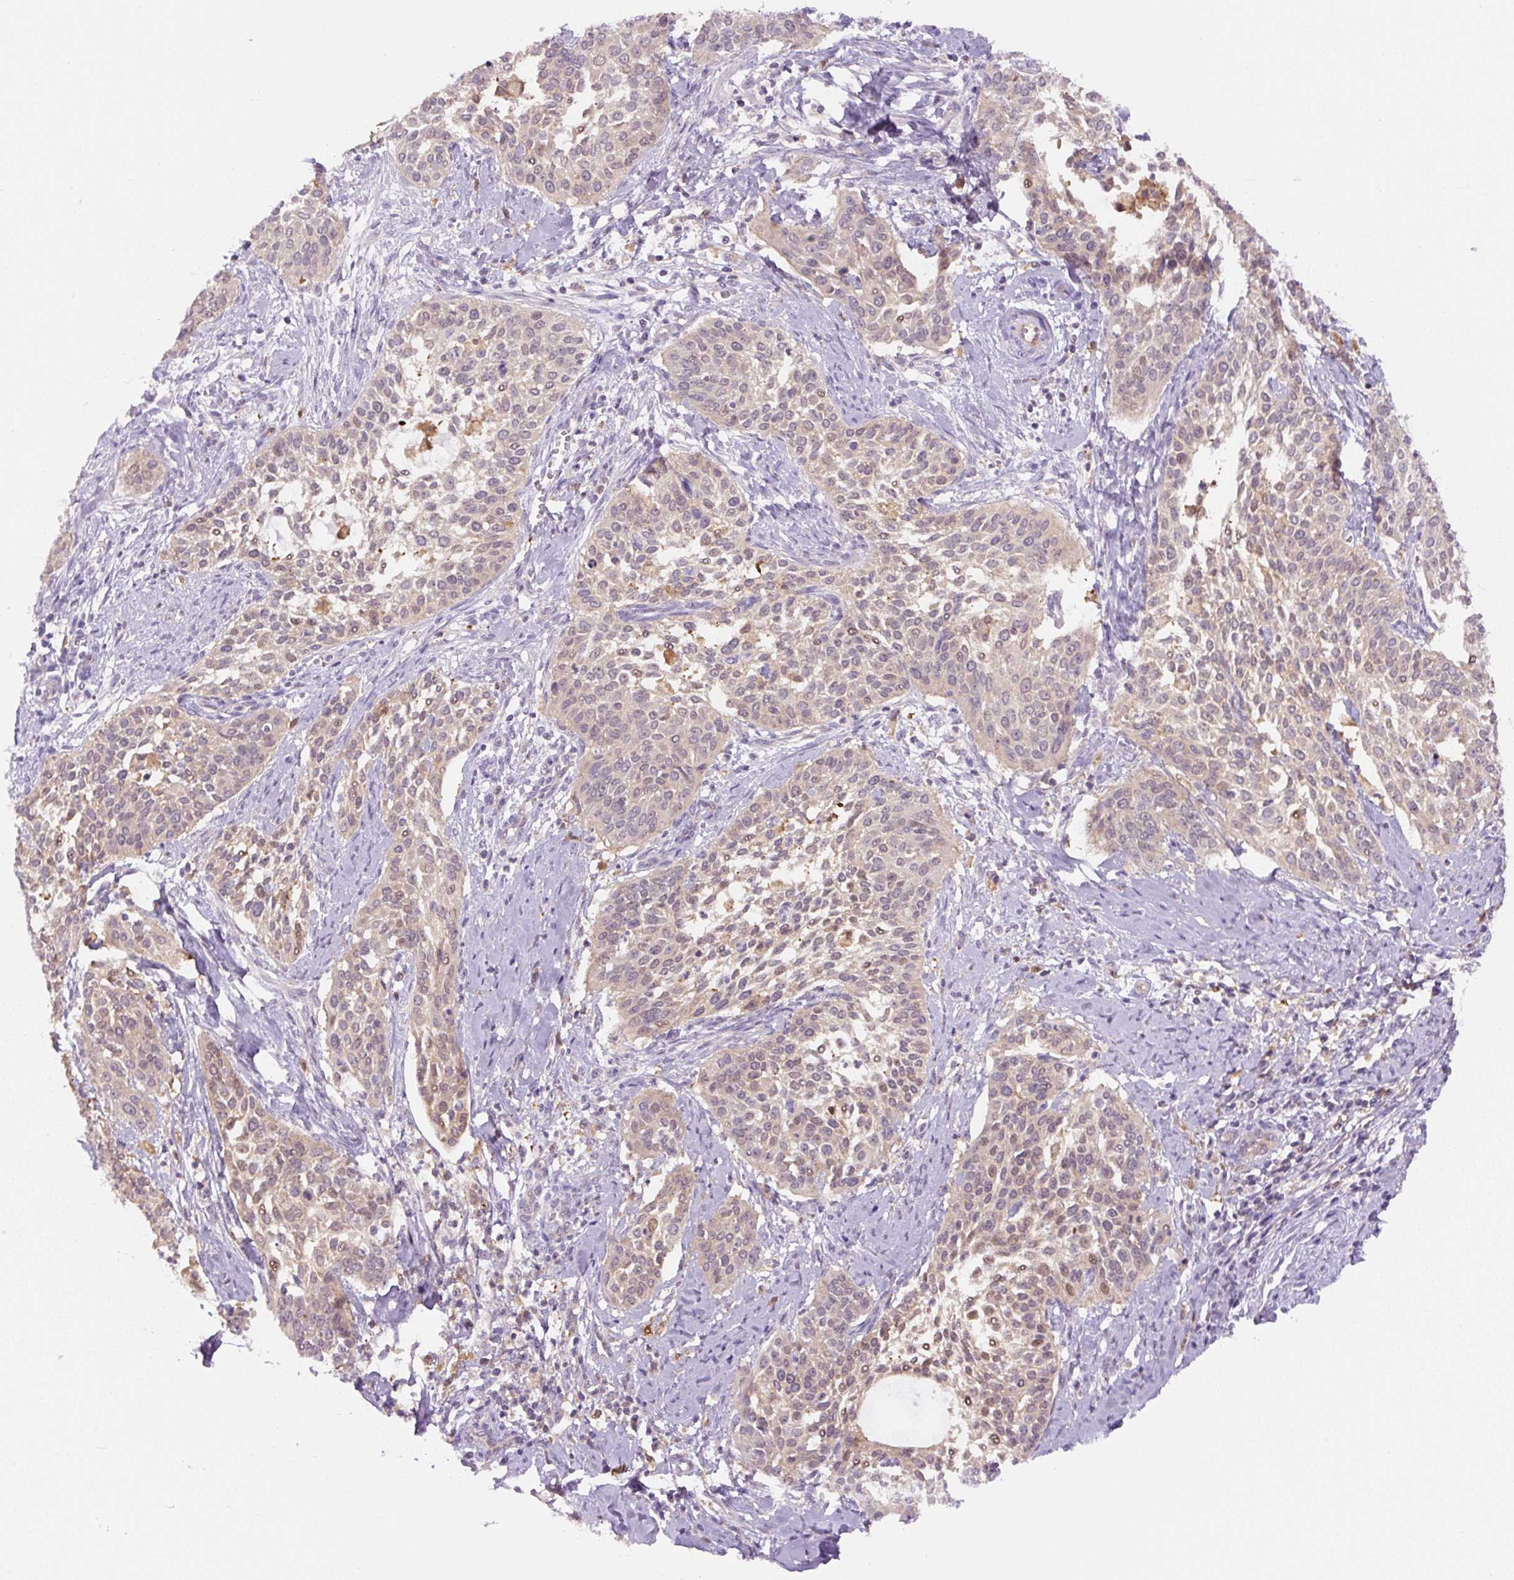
{"staining": {"intensity": "weak", "quantity": "<25%", "location": "nuclear"}, "tissue": "cervical cancer", "cell_type": "Tumor cells", "image_type": "cancer", "snomed": [{"axis": "morphology", "description": "Squamous cell carcinoma, NOS"}, {"axis": "topography", "description": "Cervix"}], "caption": "Protein analysis of cervical squamous cell carcinoma reveals no significant staining in tumor cells.", "gene": "SPSB2", "patient": {"sex": "female", "age": 44}}